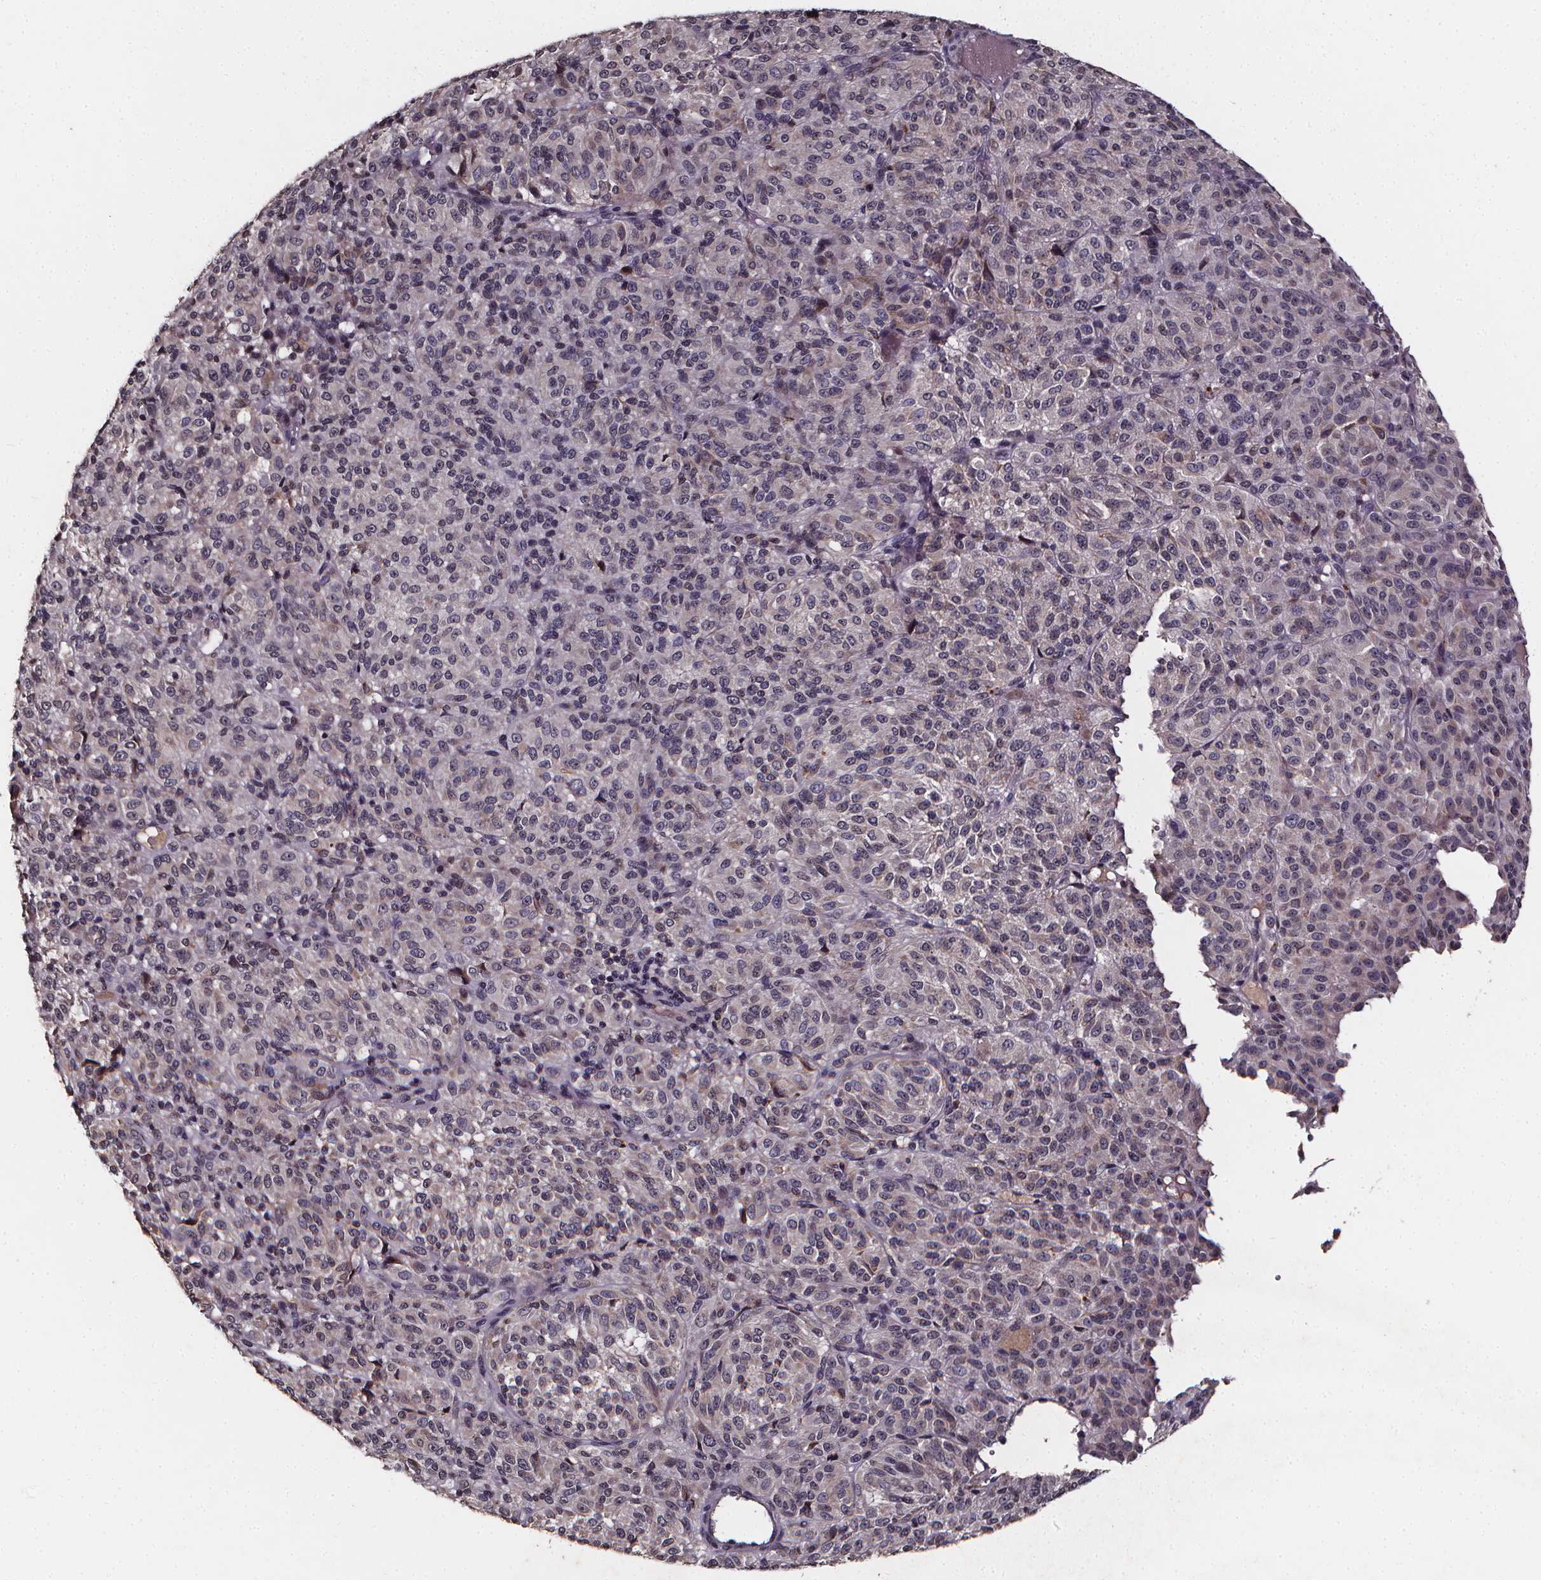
{"staining": {"intensity": "weak", "quantity": "<25%", "location": "cytoplasmic/membranous"}, "tissue": "melanoma", "cell_type": "Tumor cells", "image_type": "cancer", "snomed": [{"axis": "morphology", "description": "Malignant melanoma, Metastatic site"}, {"axis": "topography", "description": "Brain"}], "caption": "An immunohistochemistry micrograph of malignant melanoma (metastatic site) is shown. There is no staining in tumor cells of malignant melanoma (metastatic site). Brightfield microscopy of immunohistochemistry stained with DAB (brown) and hematoxylin (blue), captured at high magnification.", "gene": "SPAG8", "patient": {"sex": "female", "age": 56}}